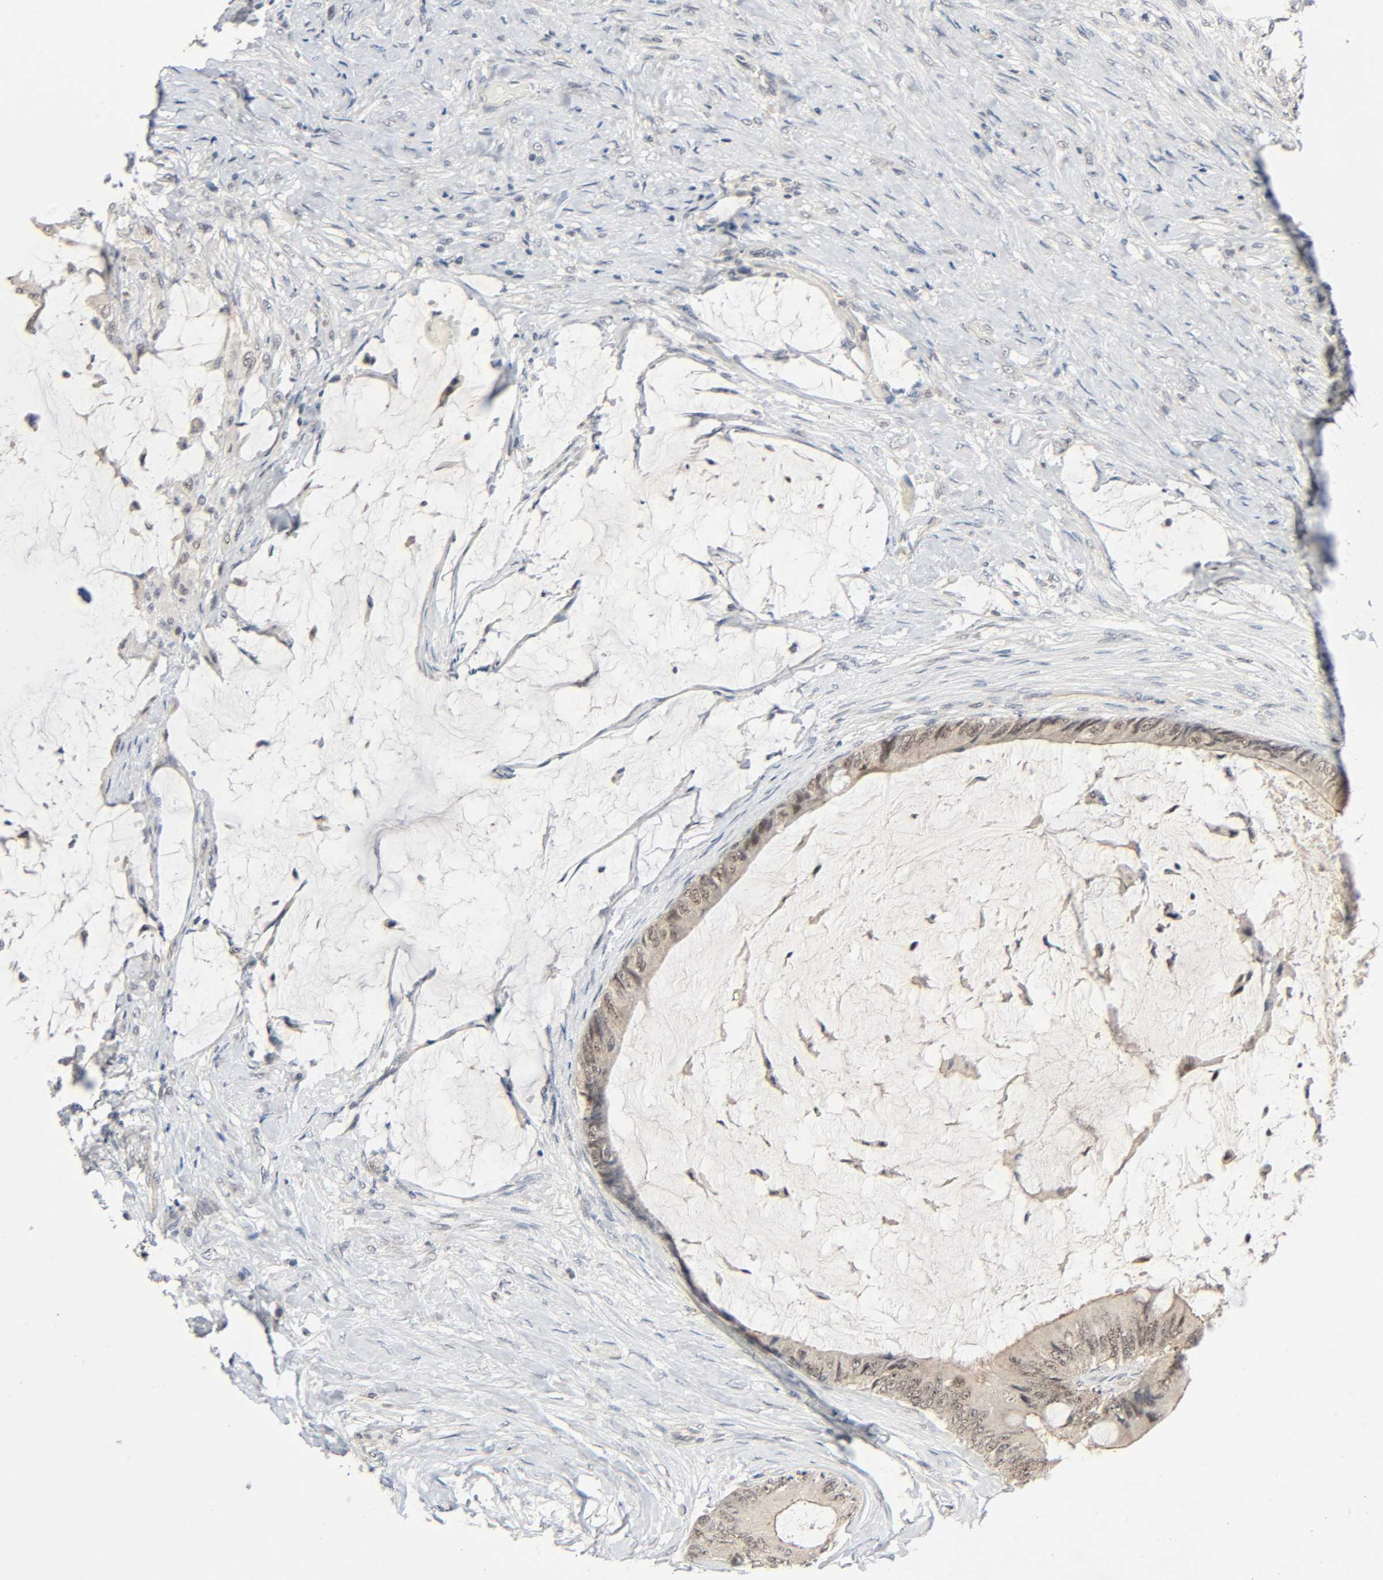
{"staining": {"intensity": "moderate", "quantity": ">75%", "location": "cytoplasmic/membranous,nuclear"}, "tissue": "colorectal cancer", "cell_type": "Tumor cells", "image_type": "cancer", "snomed": [{"axis": "morphology", "description": "Normal tissue, NOS"}, {"axis": "morphology", "description": "Adenocarcinoma, NOS"}, {"axis": "topography", "description": "Rectum"}, {"axis": "topography", "description": "Peripheral nerve tissue"}], "caption": "Immunohistochemistry (DAB) staining of human colorectal cancer (adenocarcinoma) shows moderate cytoplasmic/membranous and nuclear protein positivity in approximately >75% of tumor cells.", "gene": "MAPKAPK5", "patient": {"sex": "female", "age": 77}}